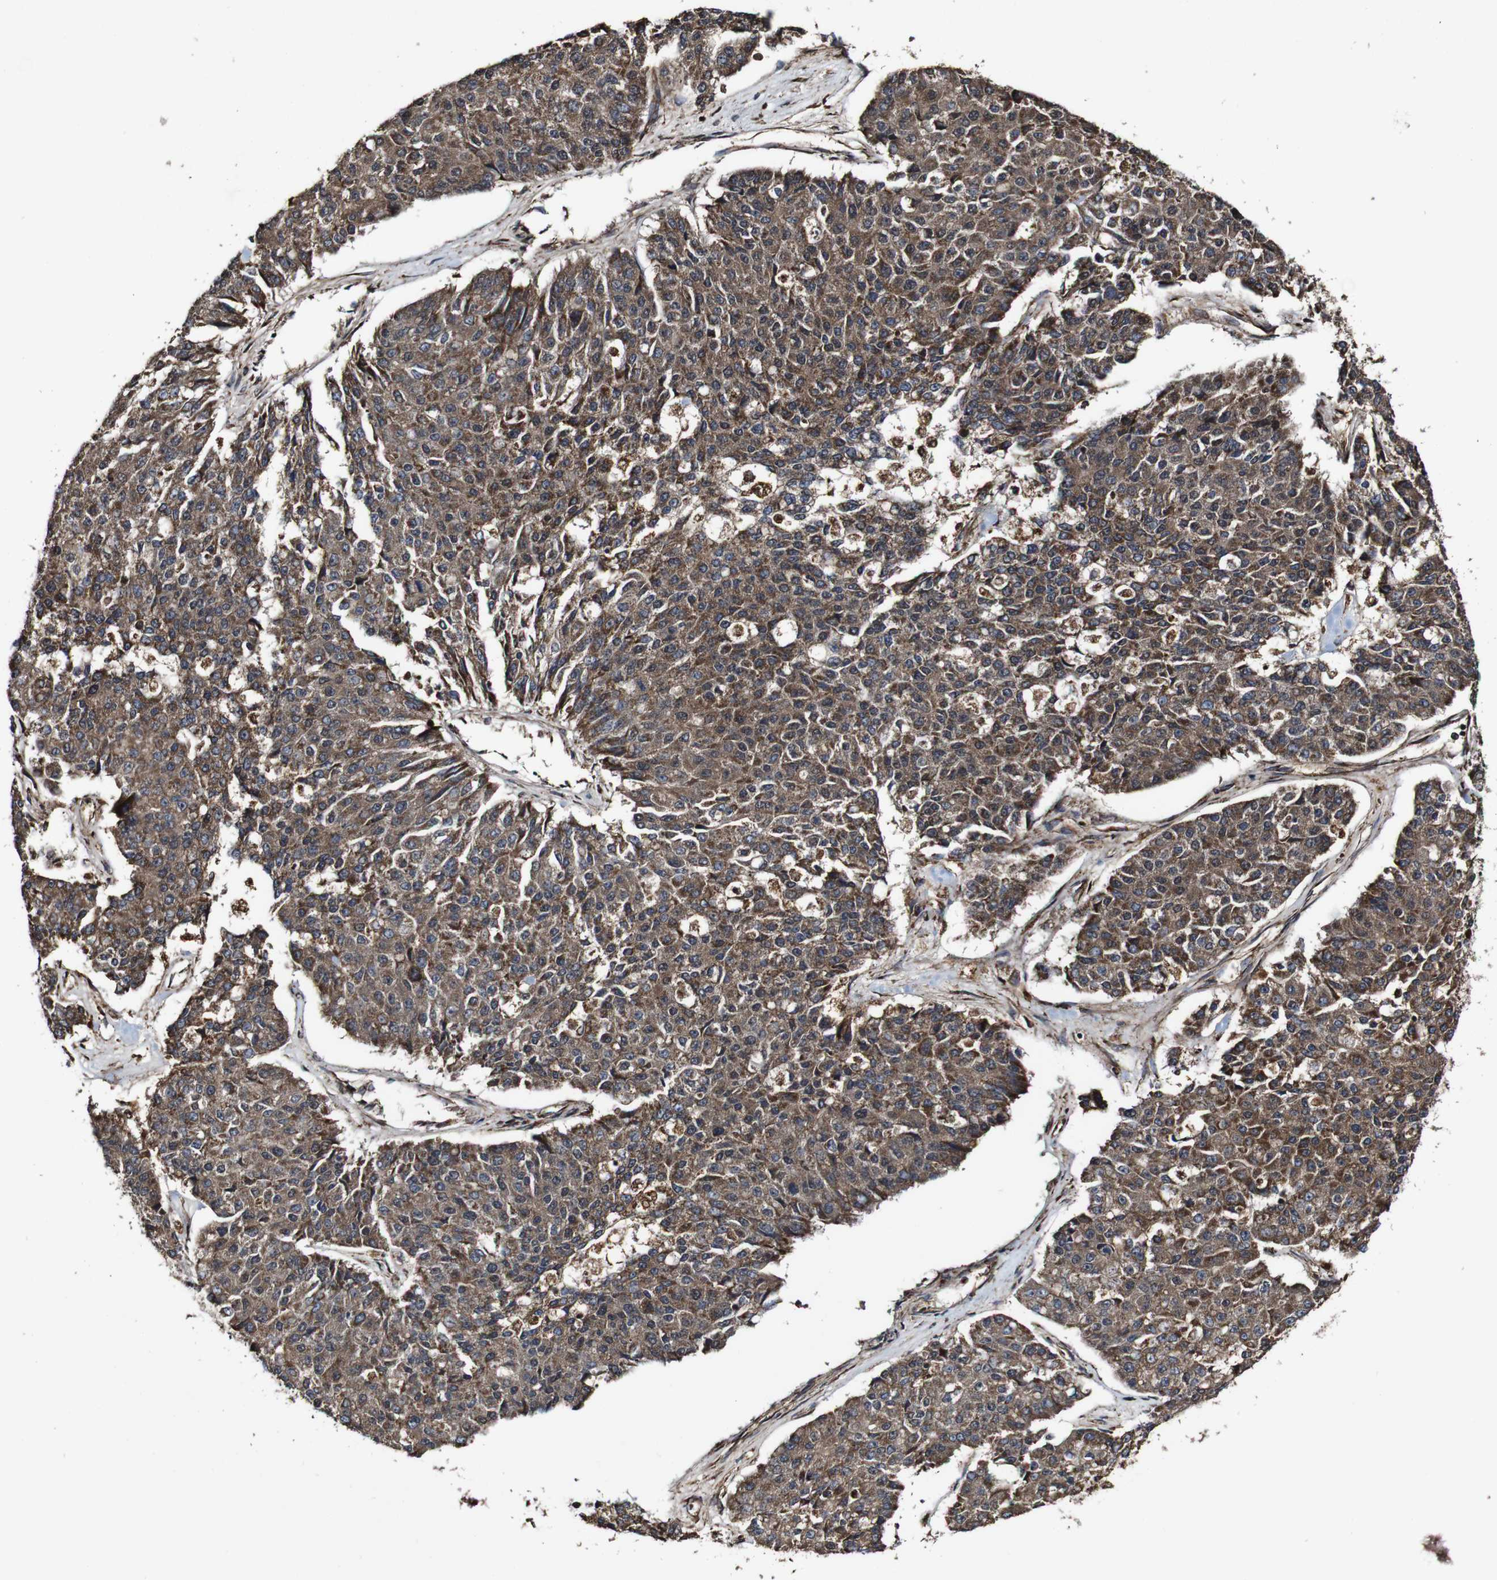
{"staining": {"intensity": "moderate", "quantity": ">75%", "location": "cytoplasmic/membranous"}, "tissue": "pancreatic cancer", "cell_type": "Tumor cells", "image_type": "cancer", "snomed": [{"axis": "morphology", "description": "Adenocarcinoma, NOS"}, {"axis": "topography", "description": "Pancreas"}], "caption": "There is medium levels of moderate cytoplasmic/membranous positivity in tumor cells of pancreatic adenocarcinoma, as demonstrated by immunohistochemical staining (brown color).", "gene": "BTN3A3", "patient": {"sex": "male", "age": 50}}